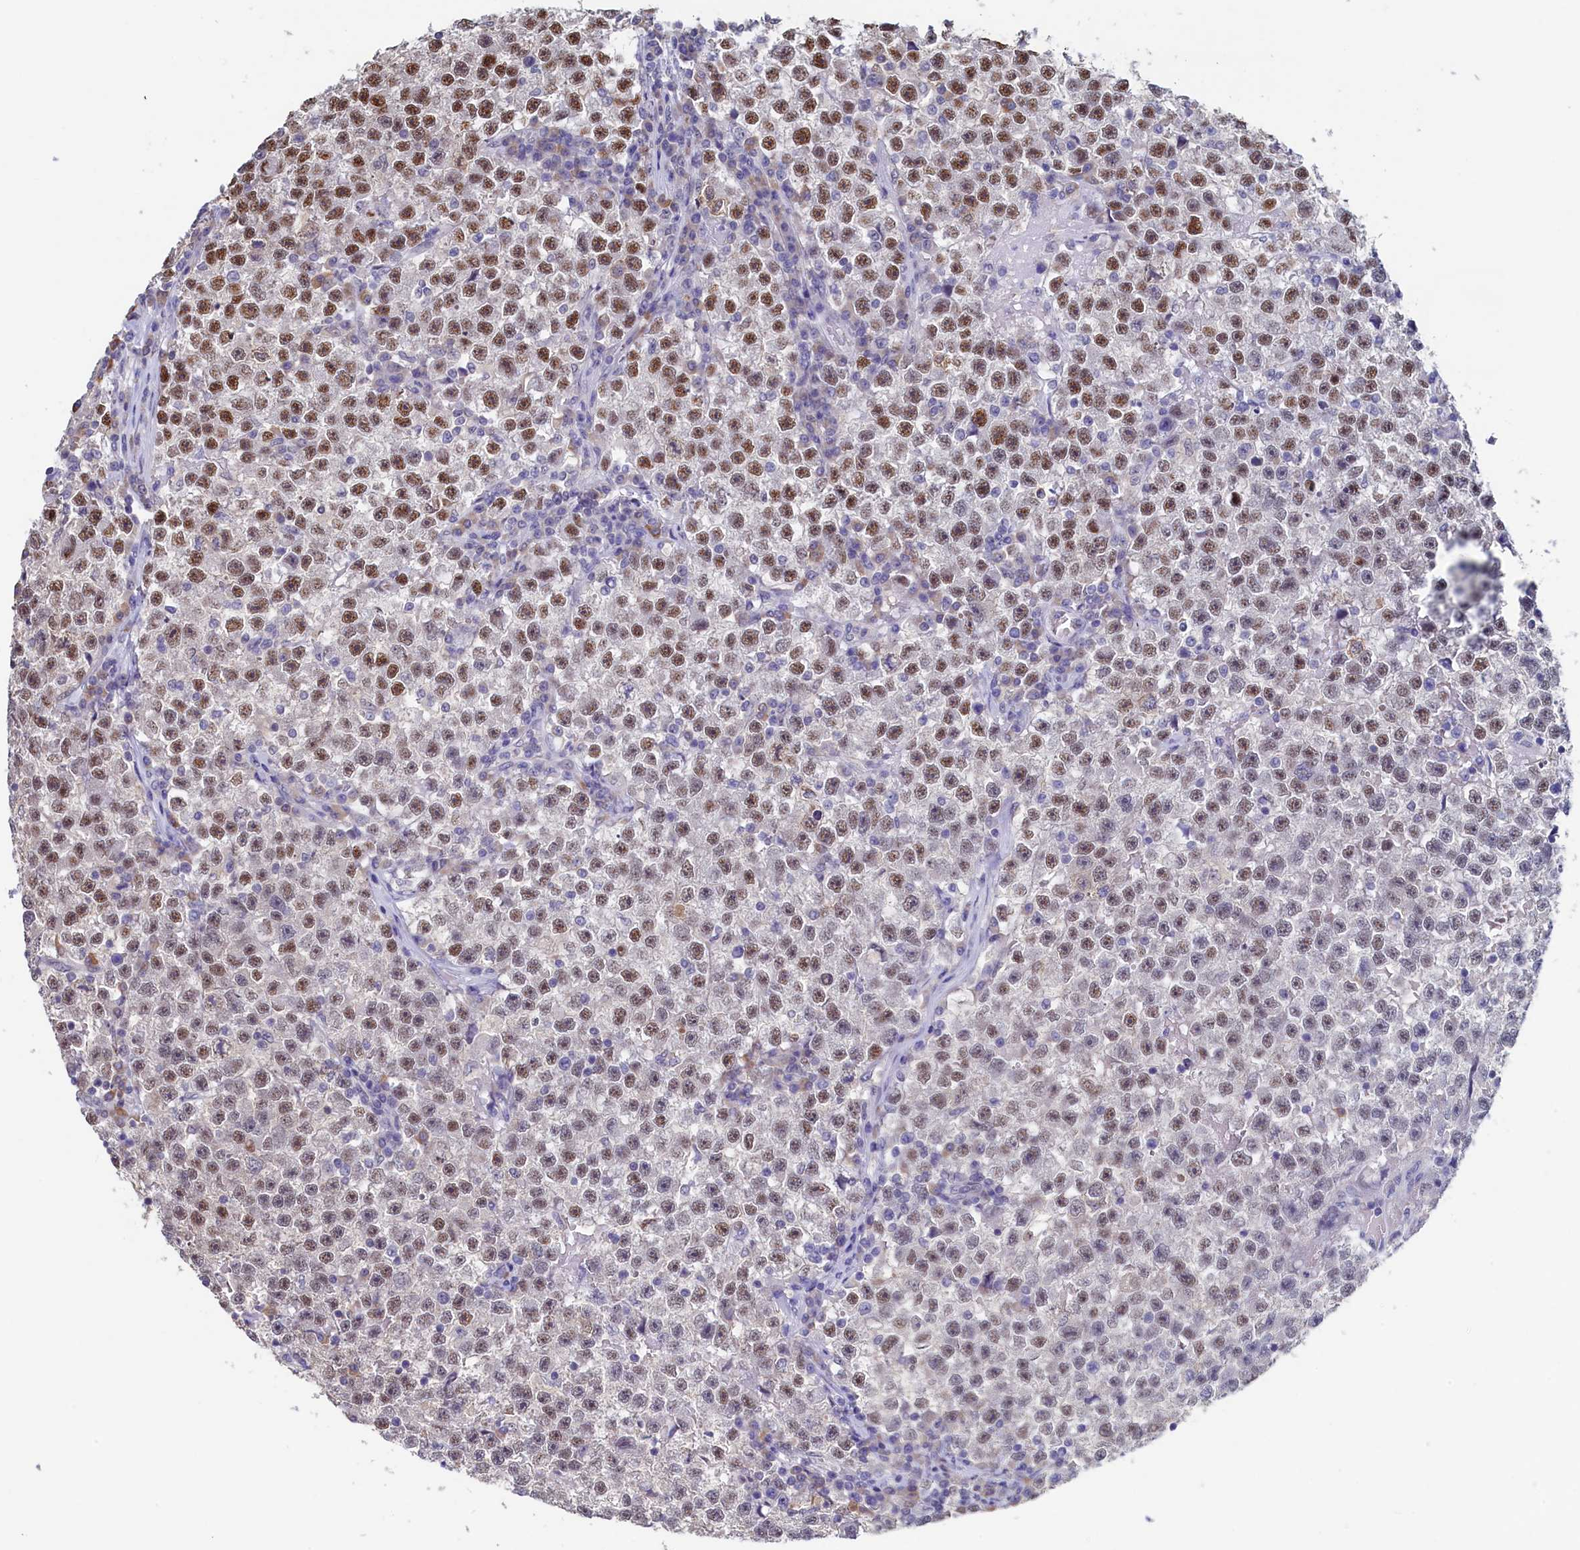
{"staining": {"intensity": "moderate", "quantity": "25%-75%", "location": "nuclear"}, "tissue": "testis cancer", "cell_type": "Tumor cells", "image_type": "cancer", "snomed": [{"axis": "morphology", "description": "Seminoma, NOS"}, {"axis": "topography", "description": "Testis"}], "caption": "Immunohistochemical staining of human testis cancer demonstrates medium levels of moderate nuclear positivity in about 25%-75% of tumor cells.", "gene": "MOSPD3", "patient": {"sex": "male", "age": 22}}